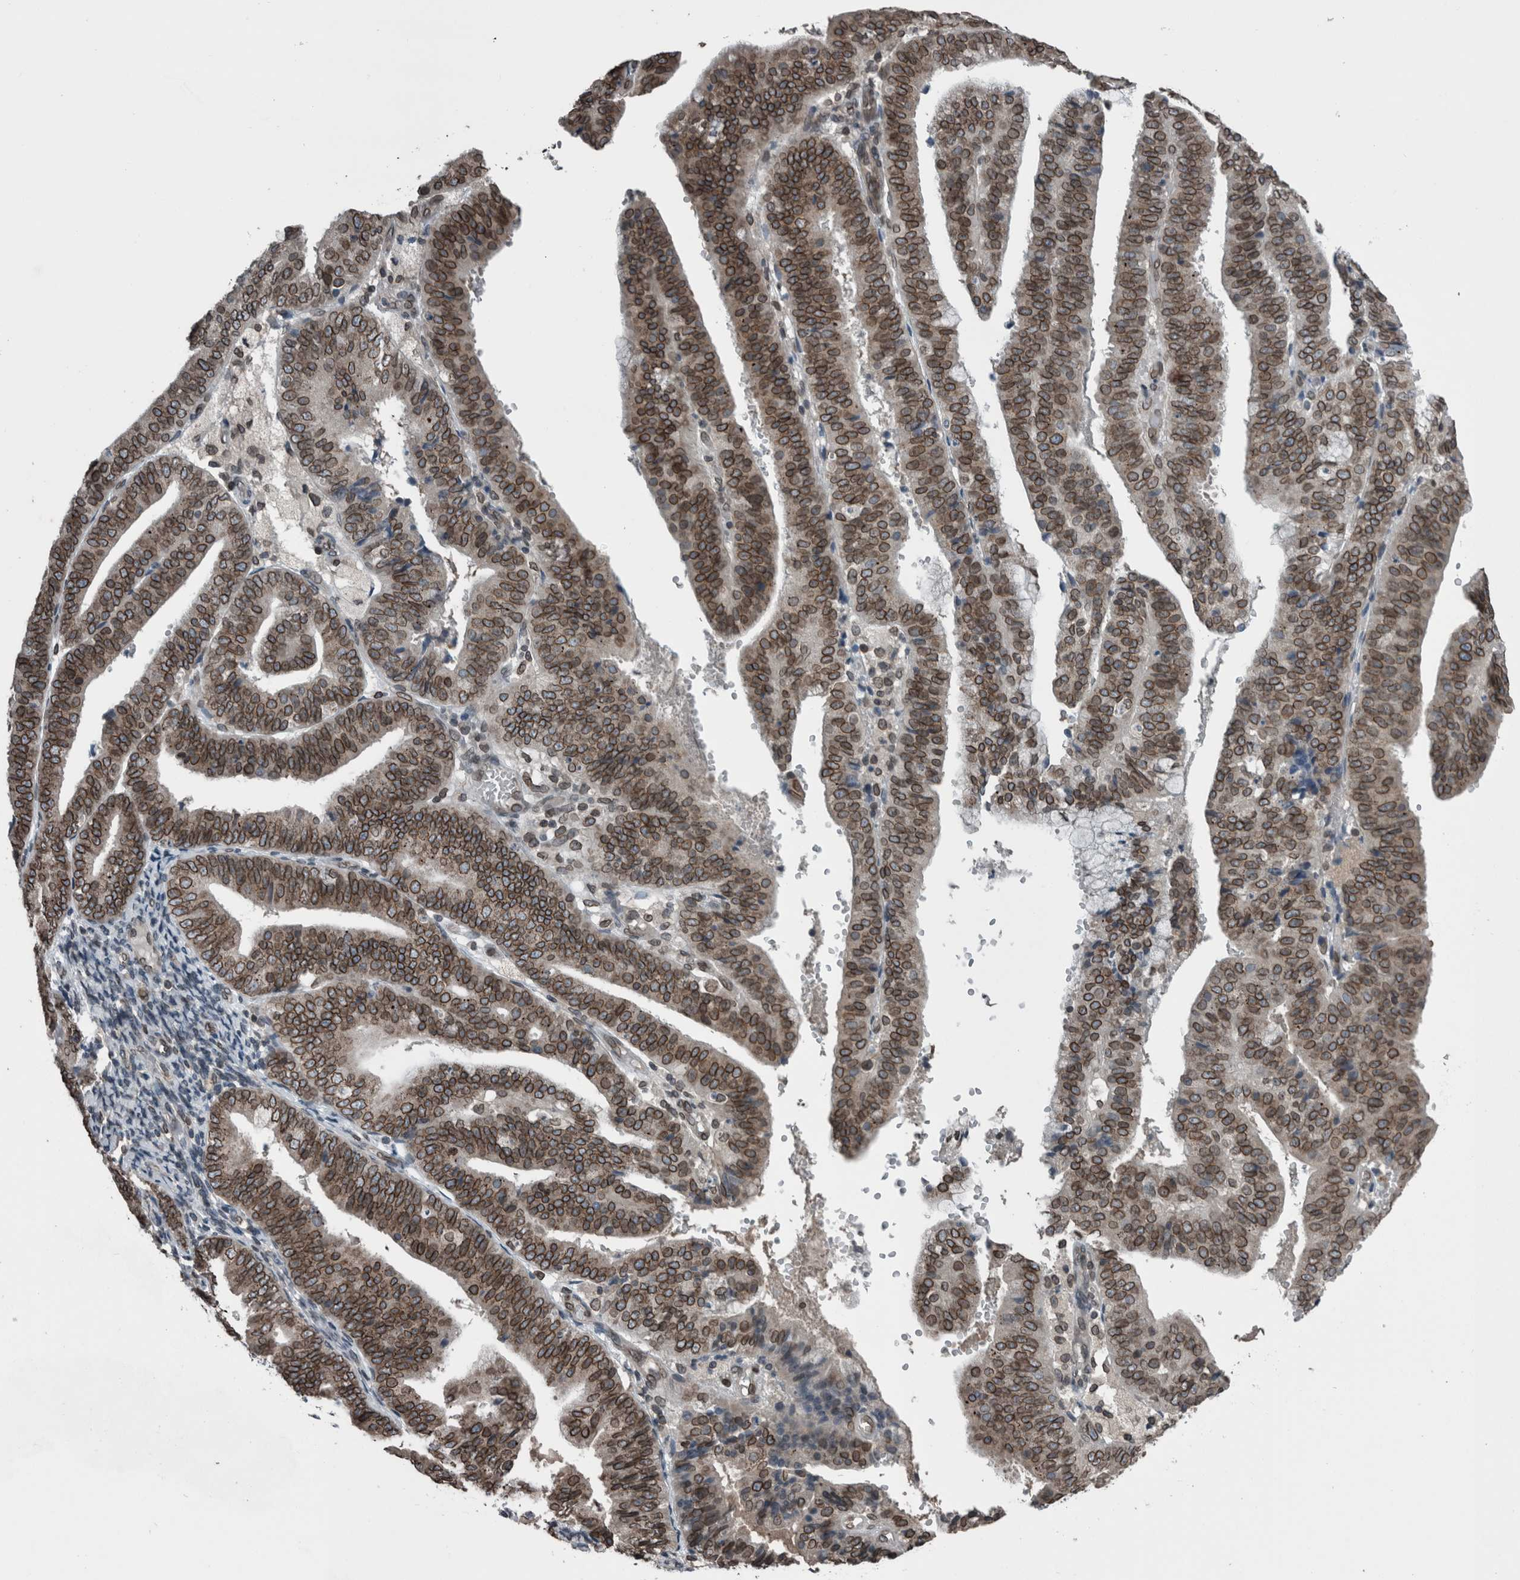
{"staining": {"intensity": "strong", "quantity": ">75%", "location": "cytoplasmic/membranous,nuclear"}, "tissue": "endometrial cancer", "cell_type": "Tumor cells", "image_type": "cancer", "snomed": [{"axis": "morphology", "description": "Adenocarcinoma, NOS"}, {"axis": "topography", "description": "Endometrium"}], "caption": "Protein staining exhibits strong cytoplasmic/membranous and nuclear positivity in approximately >75% of tumor cells in adenocarcinoma (endometrial). The staining was performed using DAB to visualize the protein expression in brown, while the nuclei were stained in blue with hematoxylin (Magnification: 20x).", "gene": "RANBP2", "patient": {"sex": "female", "age": 63}}